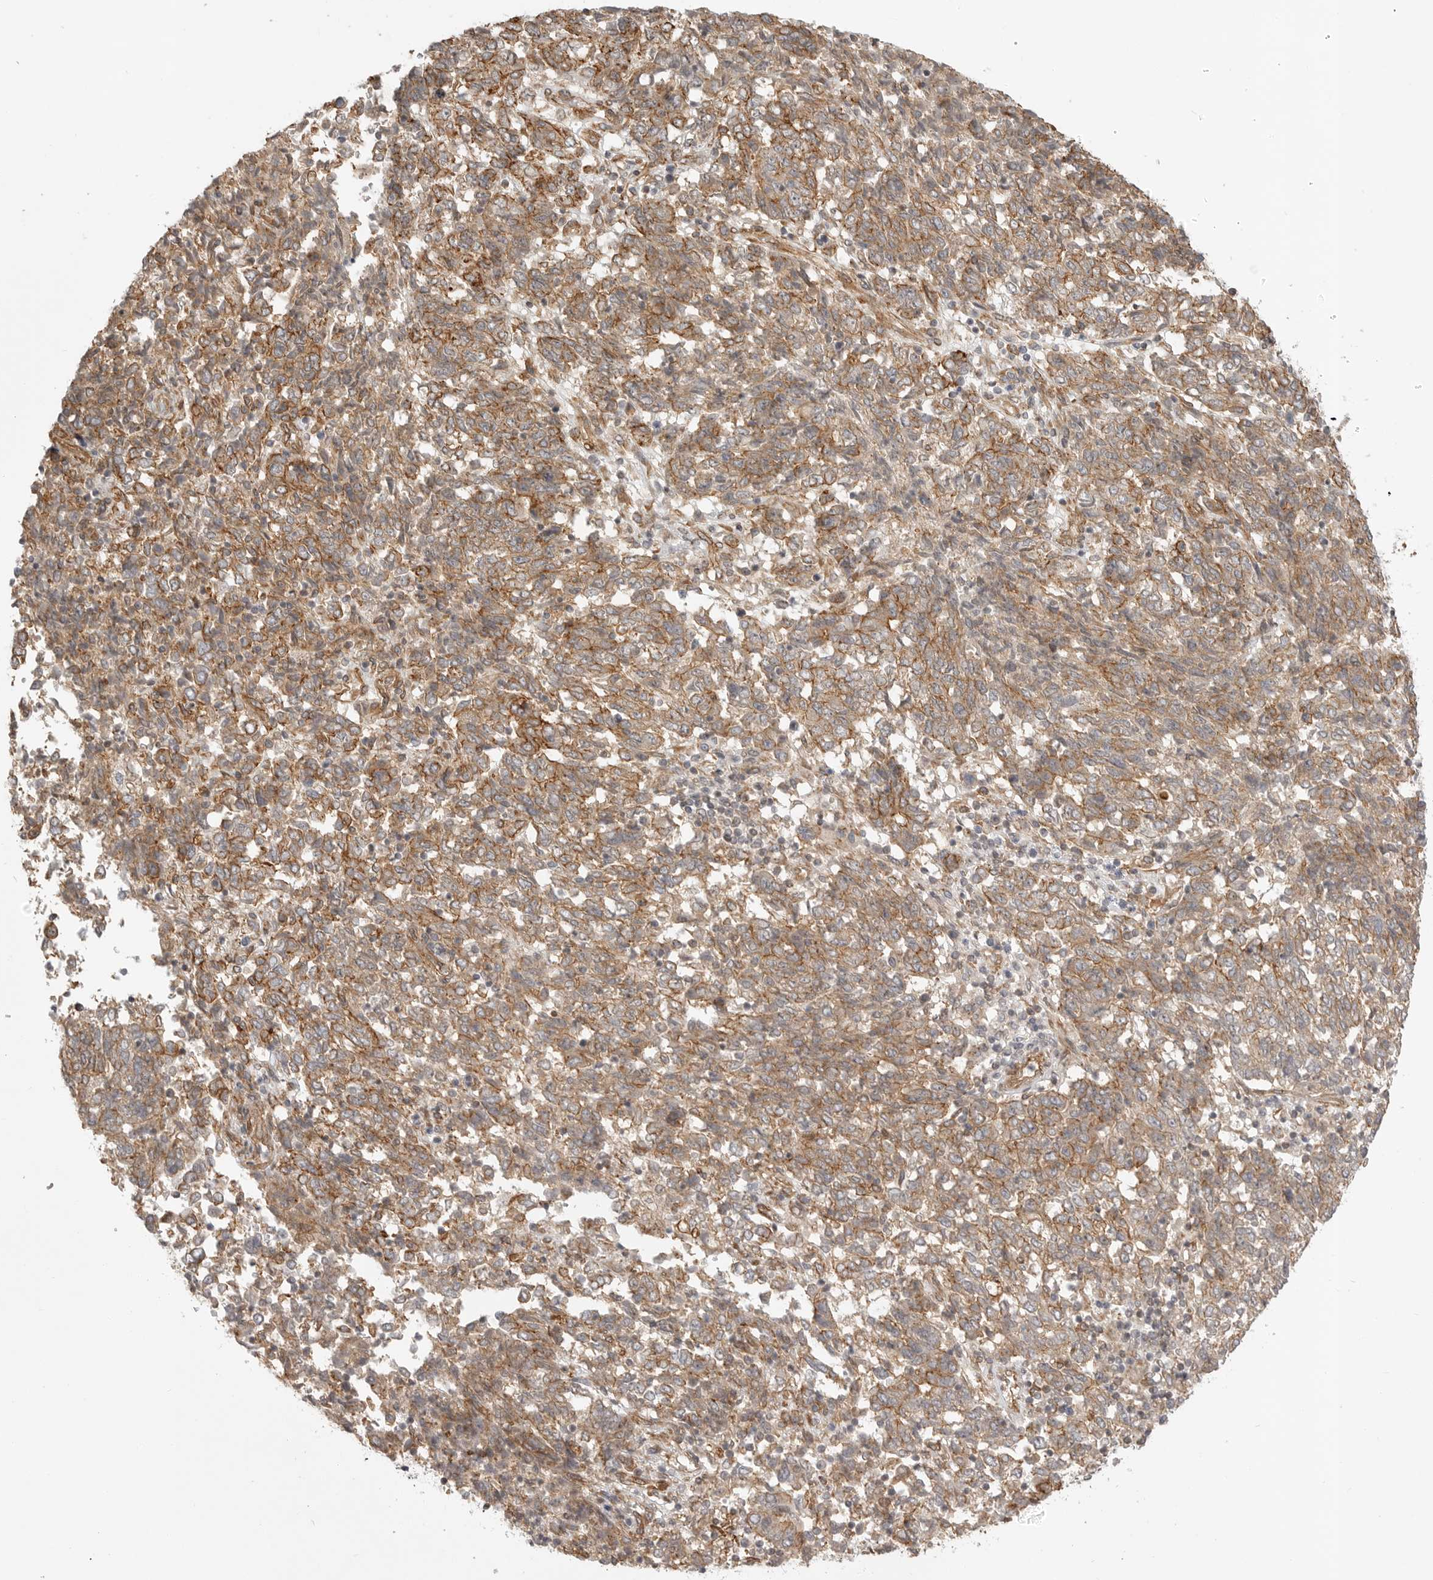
{"staining": {"intensity": "moderate", "quantity": ">75%", "location": "cytoplasmic/membranous"}, "tissue": "endometrial cancer", "cell_type": "Tumor cells", "image_type": "cancer", "snomed": [{"axis": "morphology", "description": "Adenocarcinoma, NOS"}, {"axis": "topography", "description": "Endometrium"}], "caption": "Adenocarcinoma (endometrial) tissue displays moderate cytoplasmic/membranous expression in approximately >75% of tumor cells, visualized by immunohistochemistry. (DAB (3,3'-diaminobenzidine) IHC with brightfield microscopy, high magnification).", "gene": "ATOH7", "patient": {"sex": "female", "age": 80}}